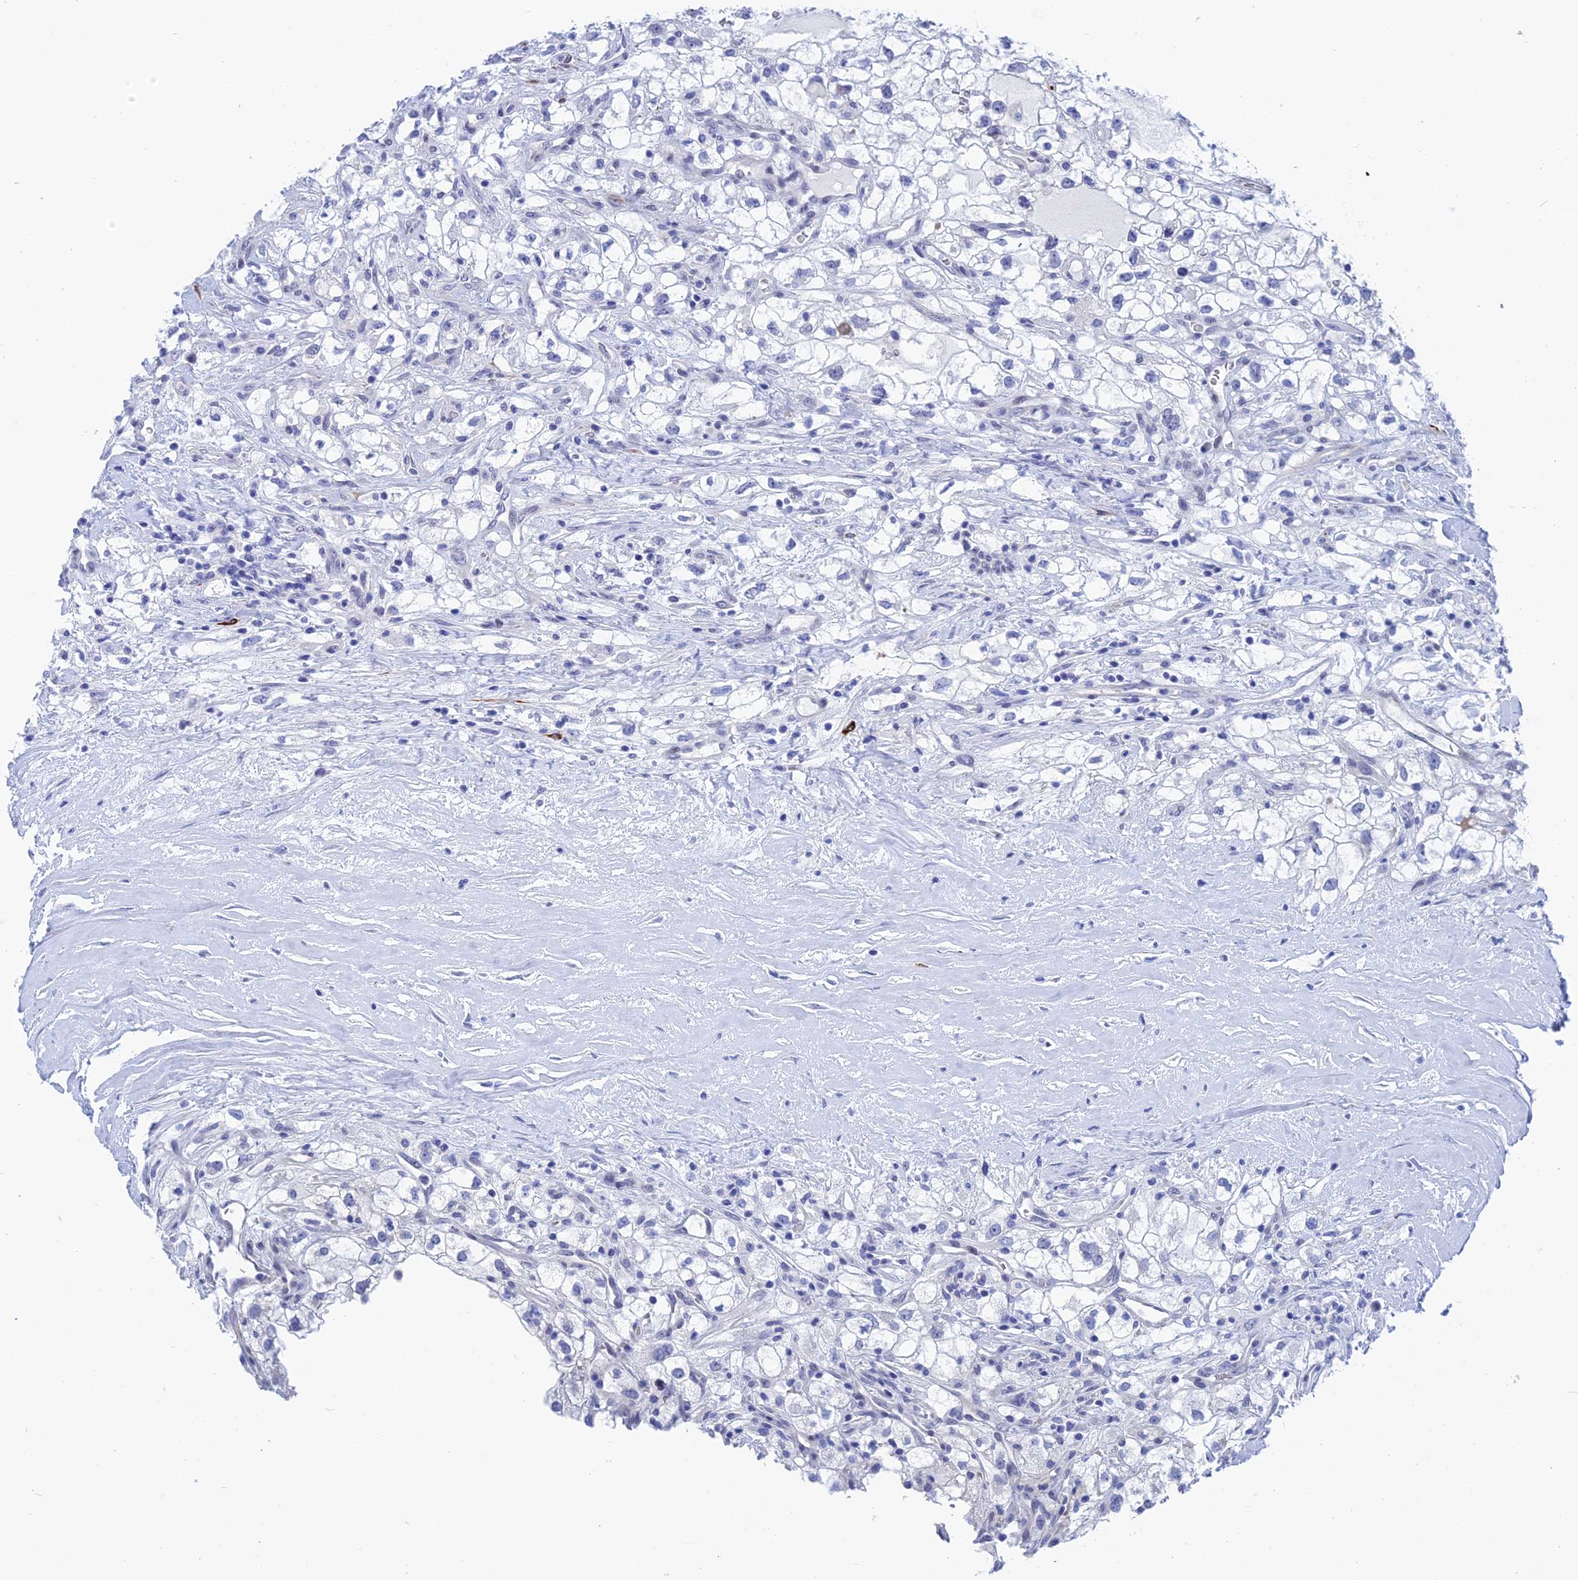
{"staining": {"intensity": "negative", "quantity": "none", "location": "none"}, "tissue": "renal cancer", "cell_type": "Tumor cells", "image_type": "cancer", "snomed": [{"axis": "morphology", "description": "Adenocarcinoma, NOS"}, {"axis": "topography", "description": "Kidney"}], "caption": "This is an immunohistochemistry (IHC) histopathology image of renal adenocarcinoma. There is no positivity in tumor cells.", "gene": "WDR83", "patient": {"sex": "male", "age": 59}}